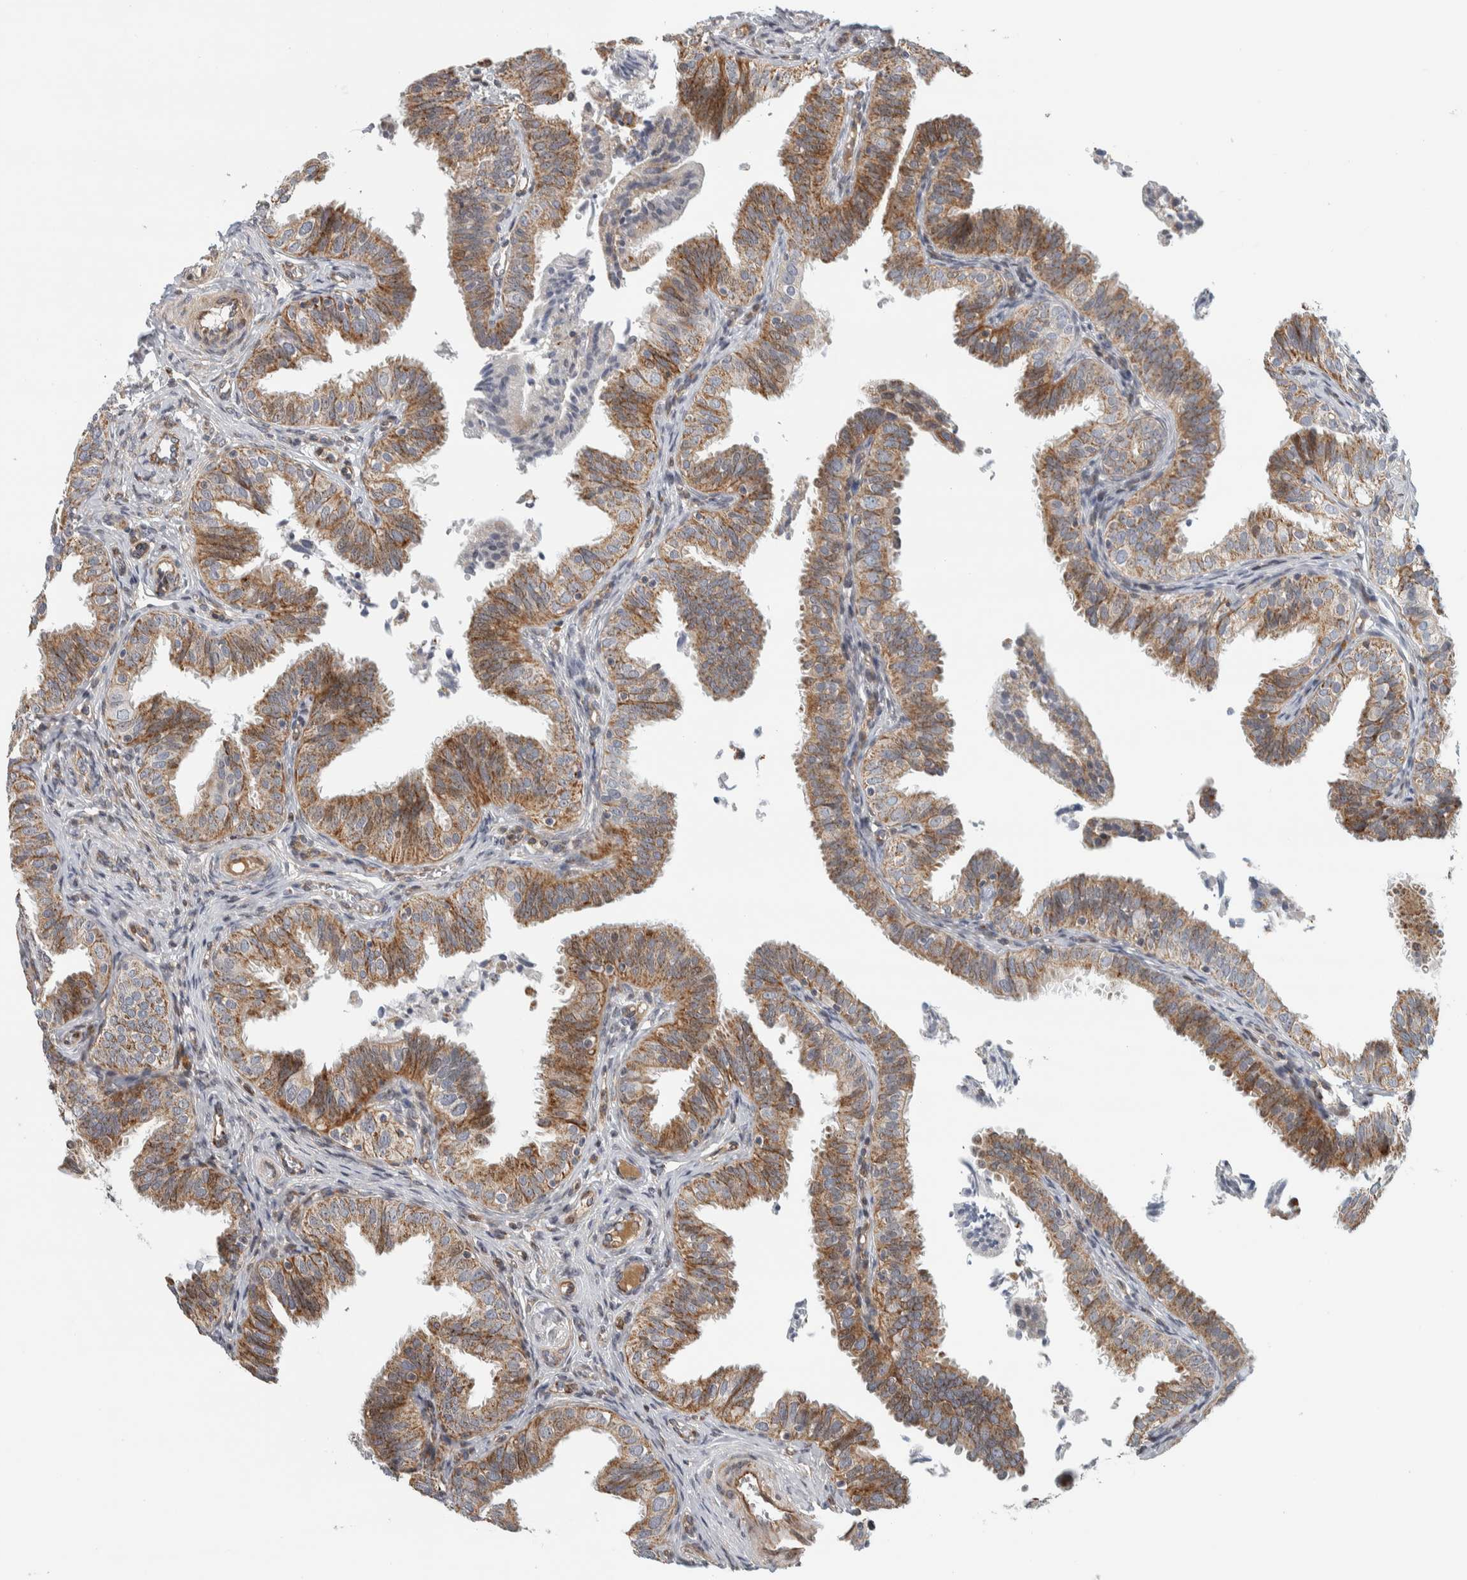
{"staining": {"intensity": "moderate", "quantity": ">75%", "location": "cytoplasmic/membranous"}, "tissue": "fallopian tube", "cell_type": "Glandular cells", "image_type": "normal", "snomed": [{"axis": "morphology", "description": "Normal tissue, NOS"}, {"axis": "topography", "description": "Fallopian tube"}], "caption": "Protein staining reveals moderate cytoplasmic/membranous positivity in approximately >75% of glandular cells in benign fallopian tube.", "gene": "AFP", "patient": {"sex": "female", "age": 35}}